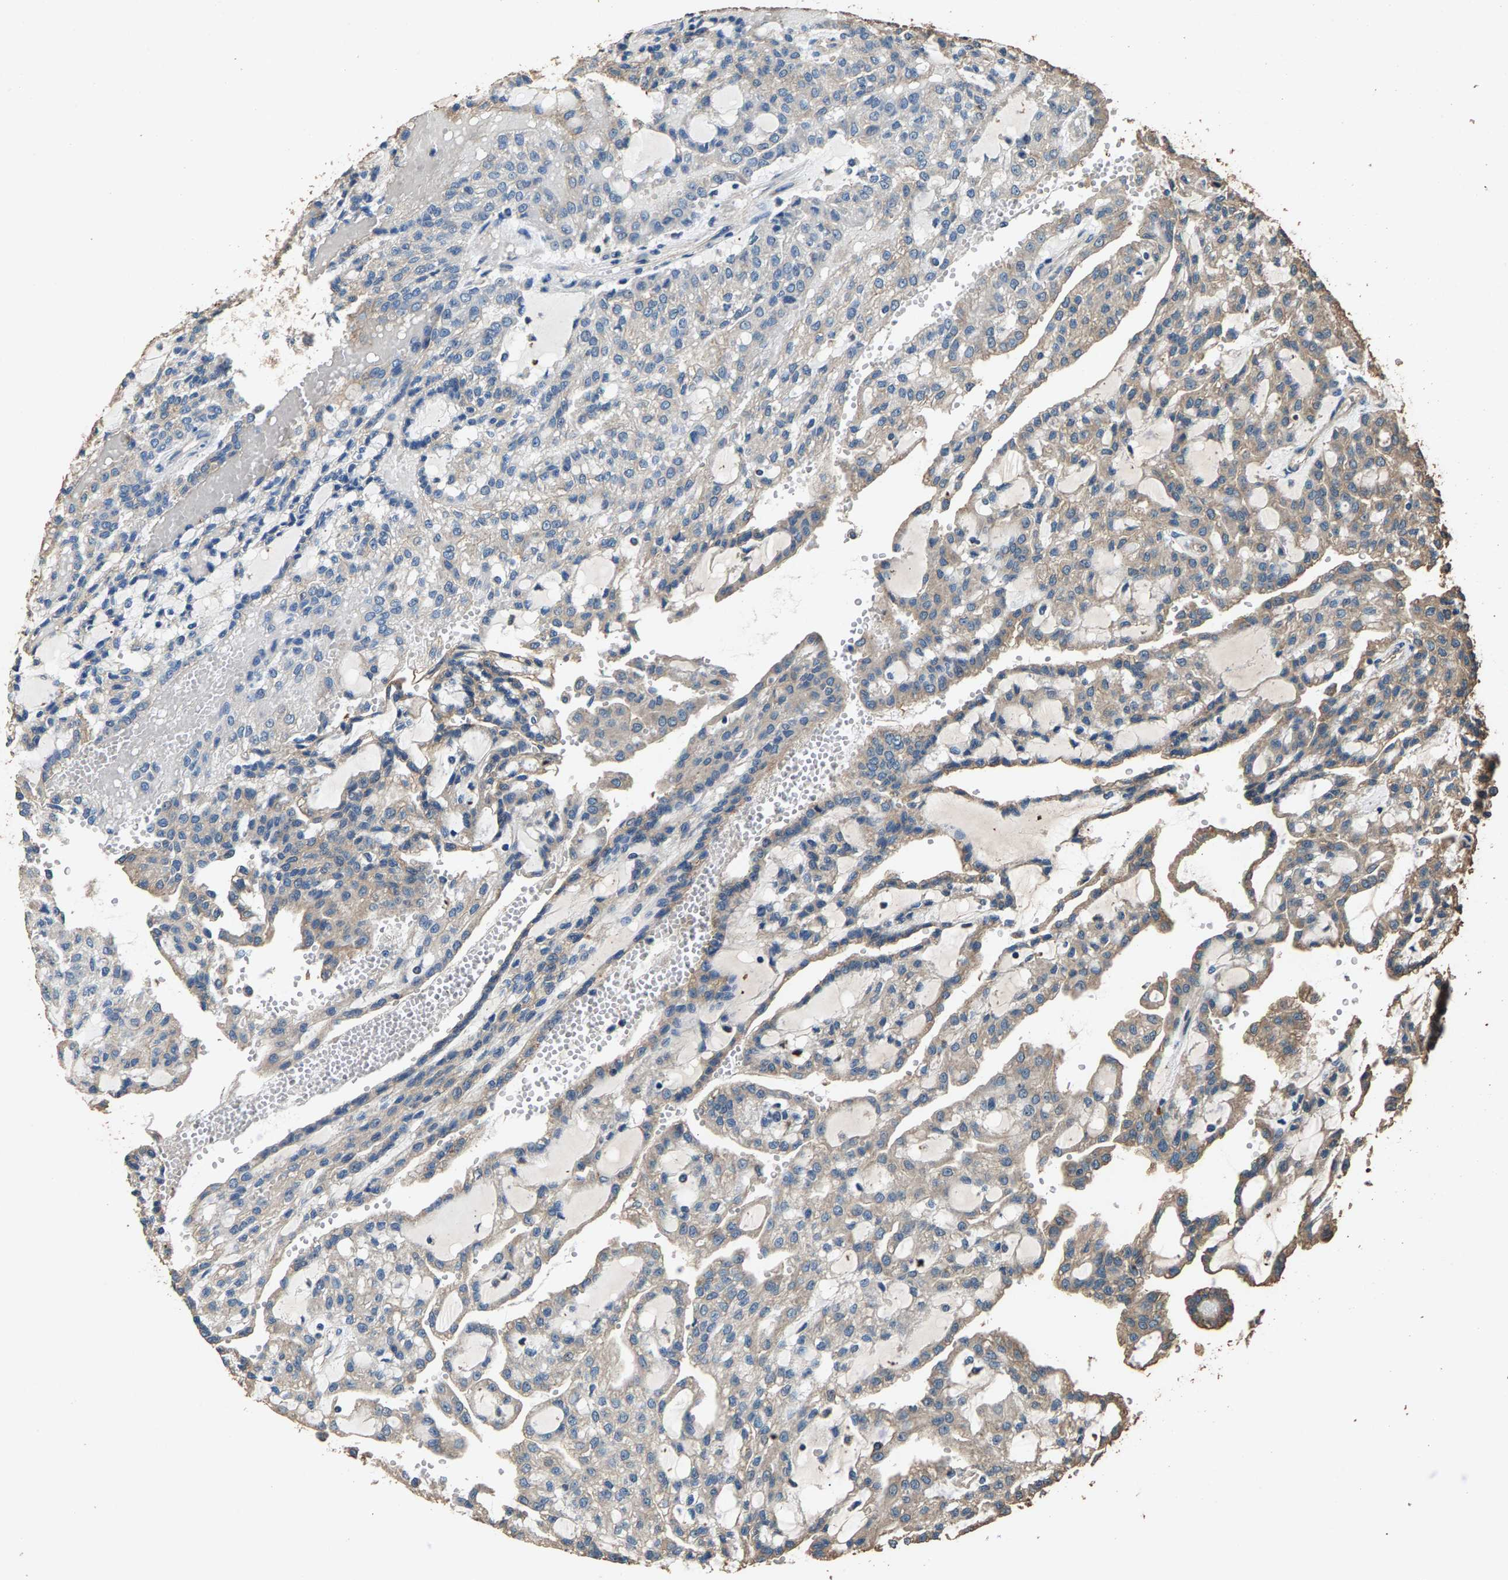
{"staining": {"intensity": "weak", "quantity": "<25%", "location": "cytoplasmic/membranous"}, "tissue": "renal cancer", "cell_type": "Tumor cells", "image_type": "cancer", "snomed": [{"axis": "morphology", "description": "Adenocarcinoma, NOS"}, {"axis": "topography", "description": "Kidney"}], "caption": "Immunohistochemistry (IHC) of human renal cancer (adenocarcinoma) displays no staining in tumor cells.", "gene": "MRPL27", "patient": {"sex": "male", "age": 63}}